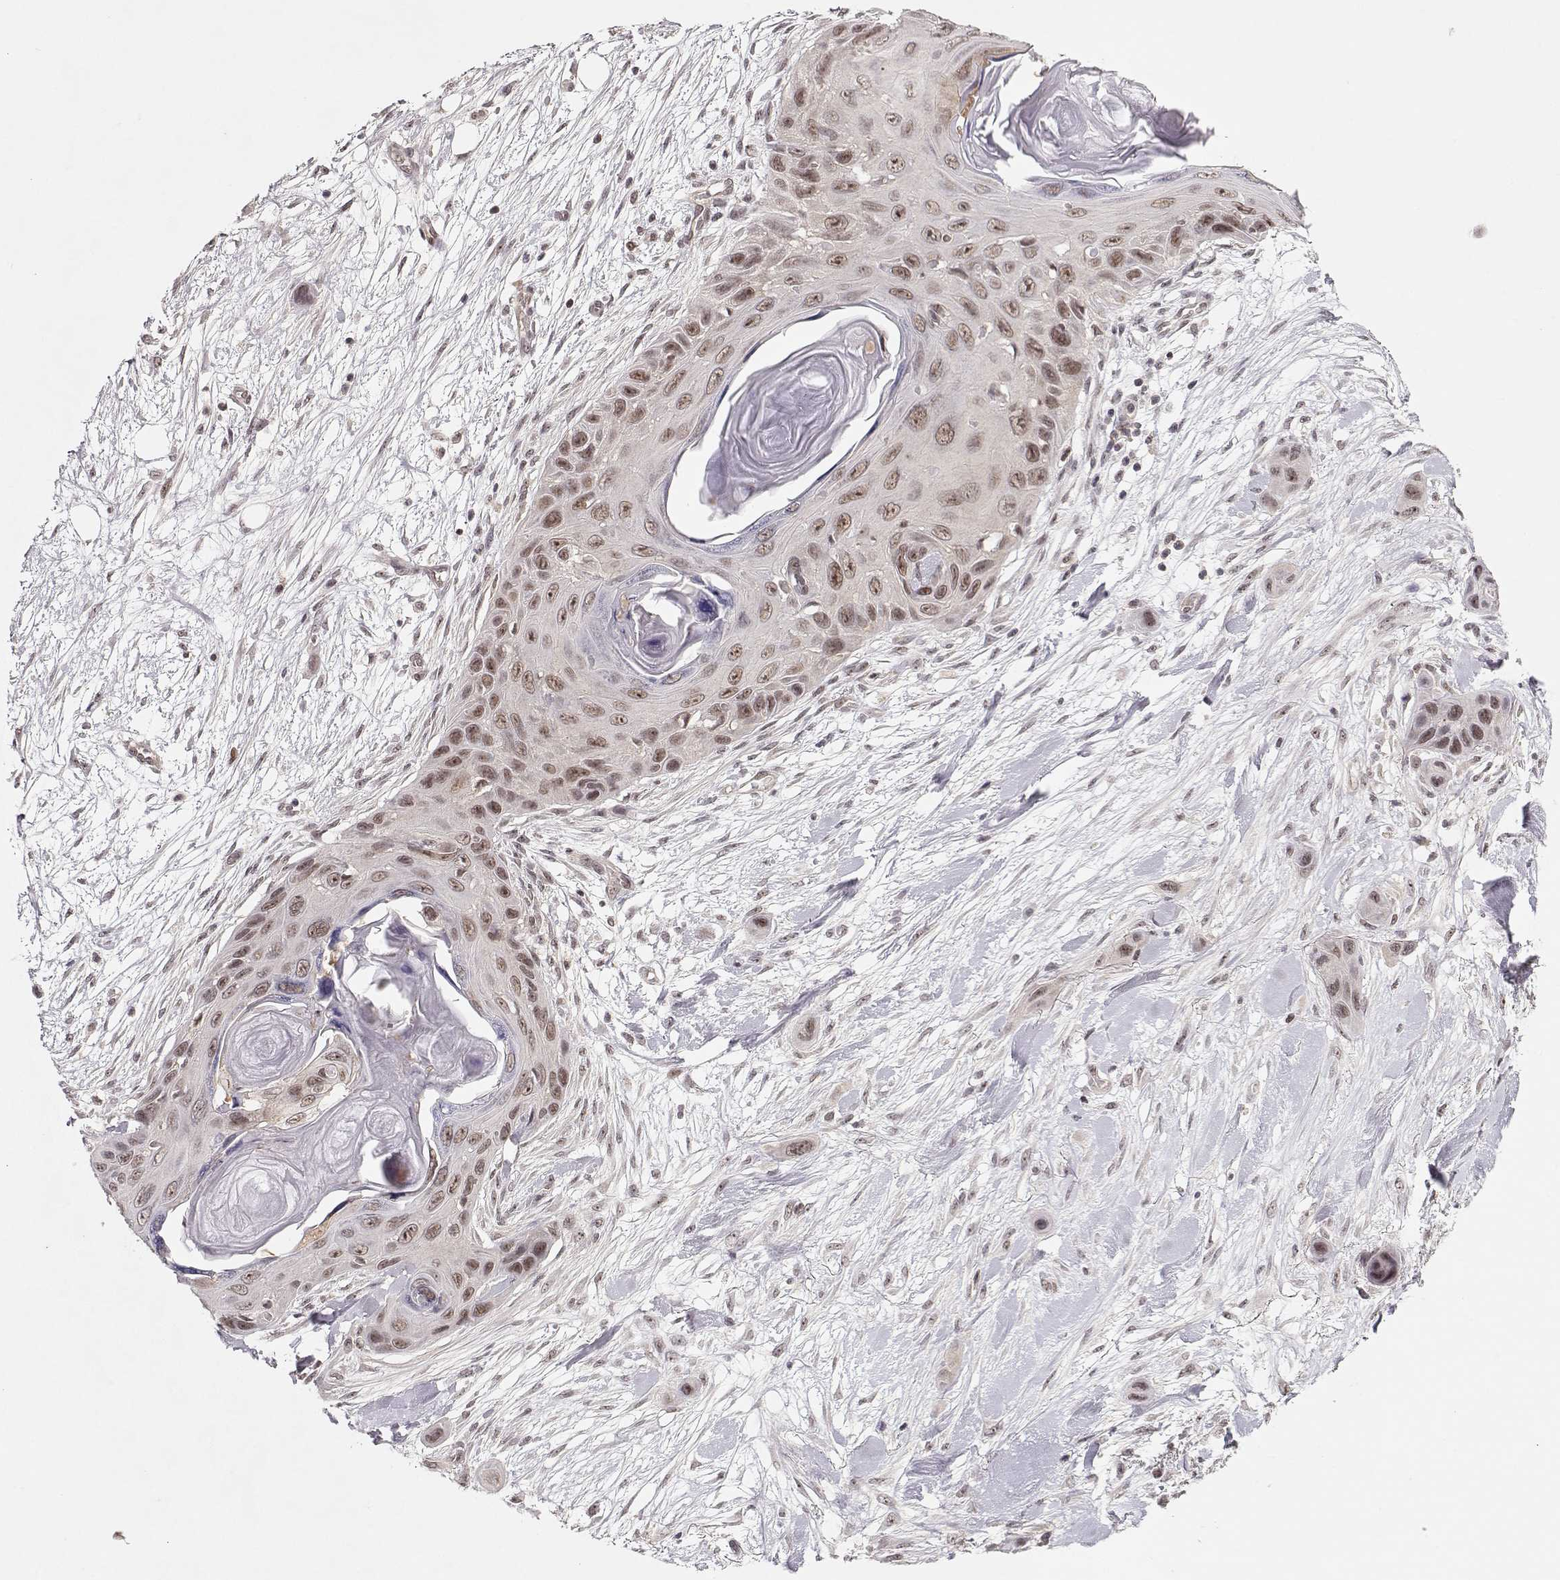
{"staining": {"intensity": "moderate", "quantity": "25%-75%", "location": "nuclear"}, "tissue": "skin cancer", "cell_type": "Tumor cells", "image_type": "cancer", "snomed": [{"axis": "morphology", "description": "Squamous cell carcinoma, NOS"}, {"axis": "topography", "description": "Skin"}], "caption": "Squamous cell carcinoma (skin) stained for a protein (brown) demonstrates moderate nuclear positive positivity in approximately 25%-75% of tumor cells.", "gene": "CSNK2A1", "patient": {"sex": "male", "age": 79}}